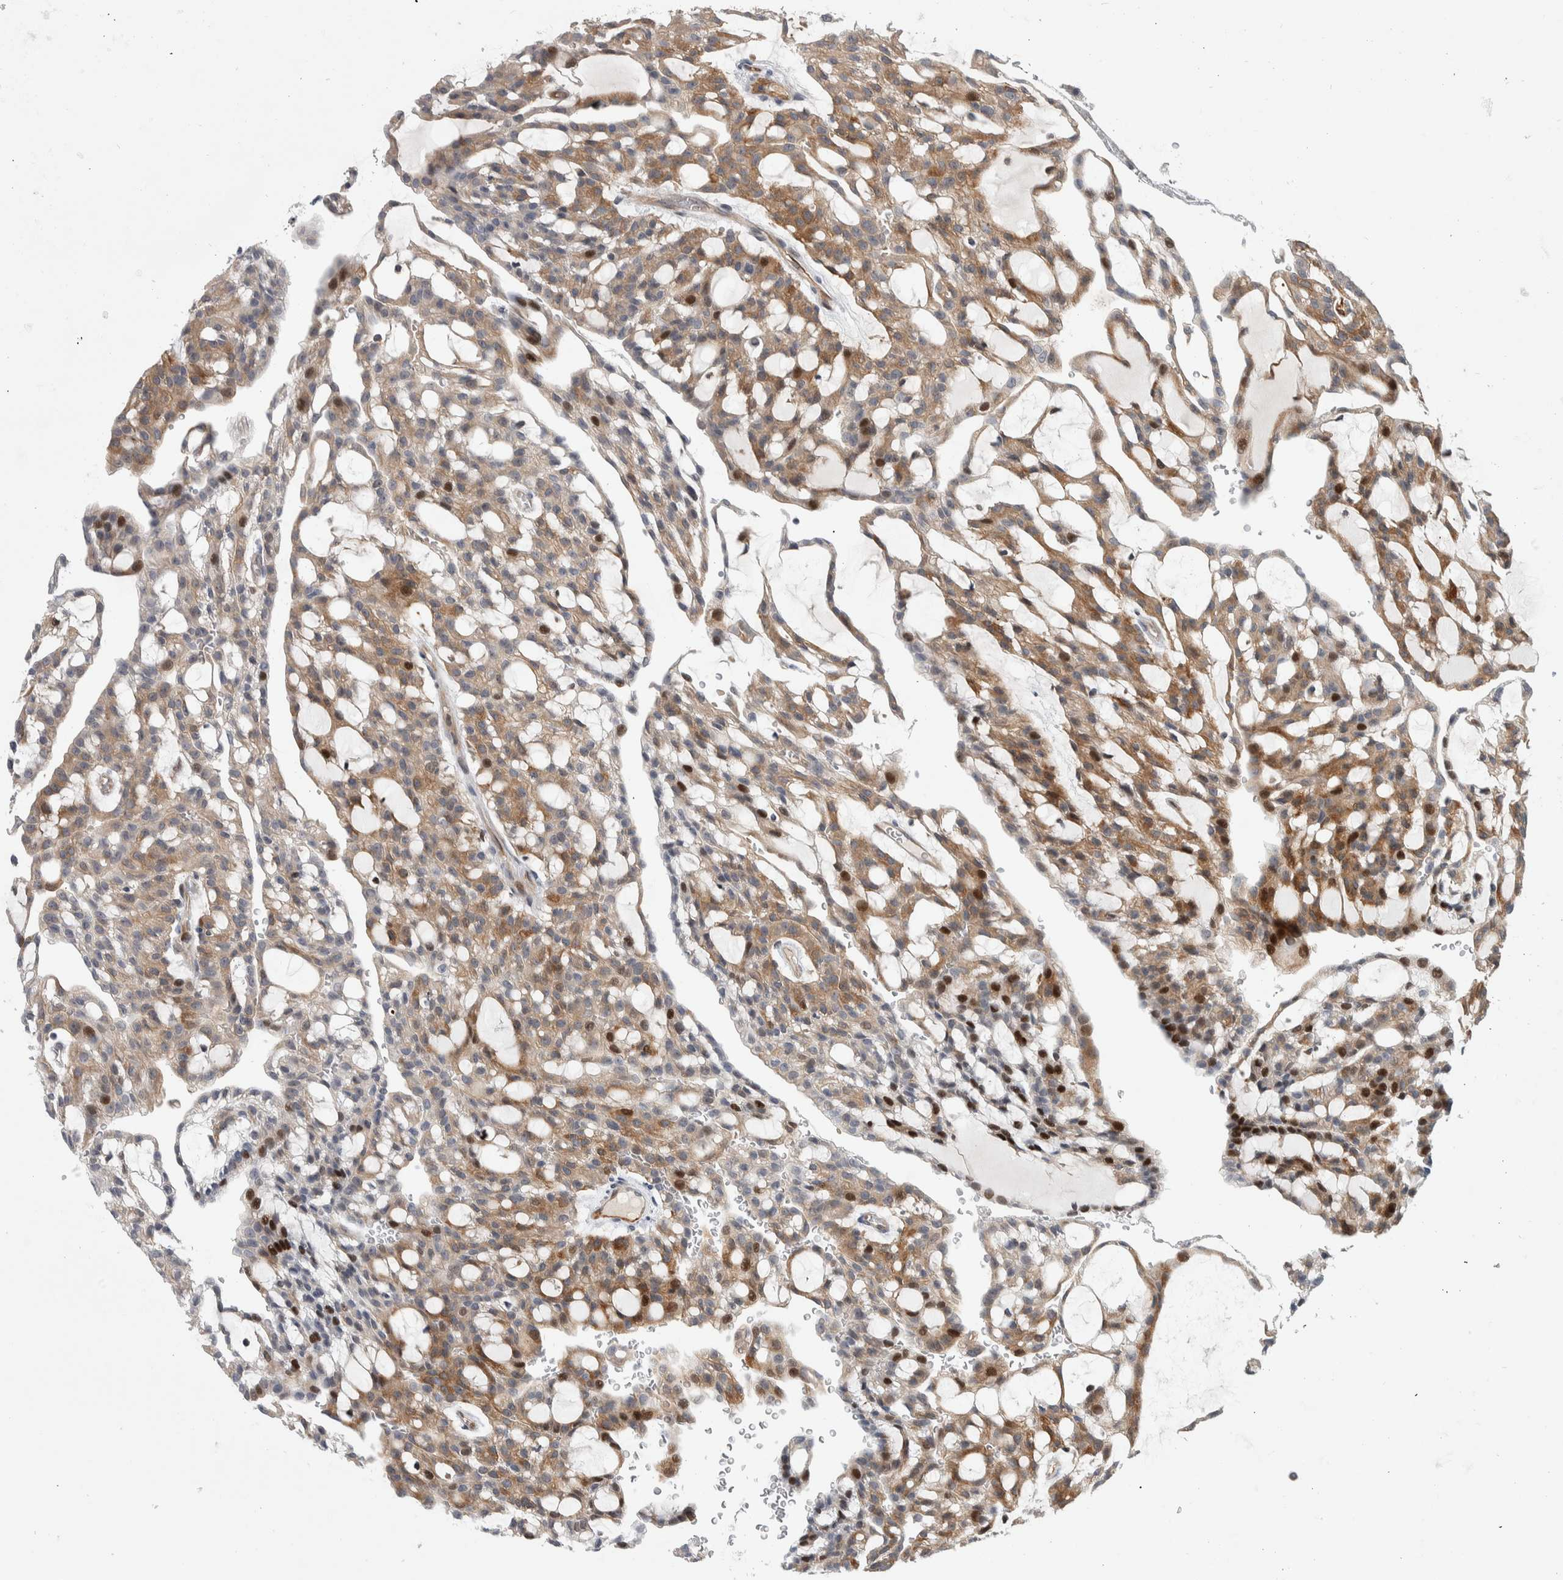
{"staining": {"intensity": "moderate", "quantity": ">75%", "location": "cytoplasmic/membranous,nuclear"}, "tissue": "renal cancer", "cell_type": "Tumor cells", "image_type": "cancer", "snomed": [{"axis": "morphology", "description": "Adenocarcinoma, NOS"}, {"axis": "topography", "description": "Kidney"}], "caption": "Moderate cytoplasmic/membranous and nuclear expression for a protein is appreciated in about >75% of tumor cells of renal cancer (adenocarcinoma) using immunohistochemistry.", "gene": "MSL1", "patient": {"sex": "male", "age": 63}}